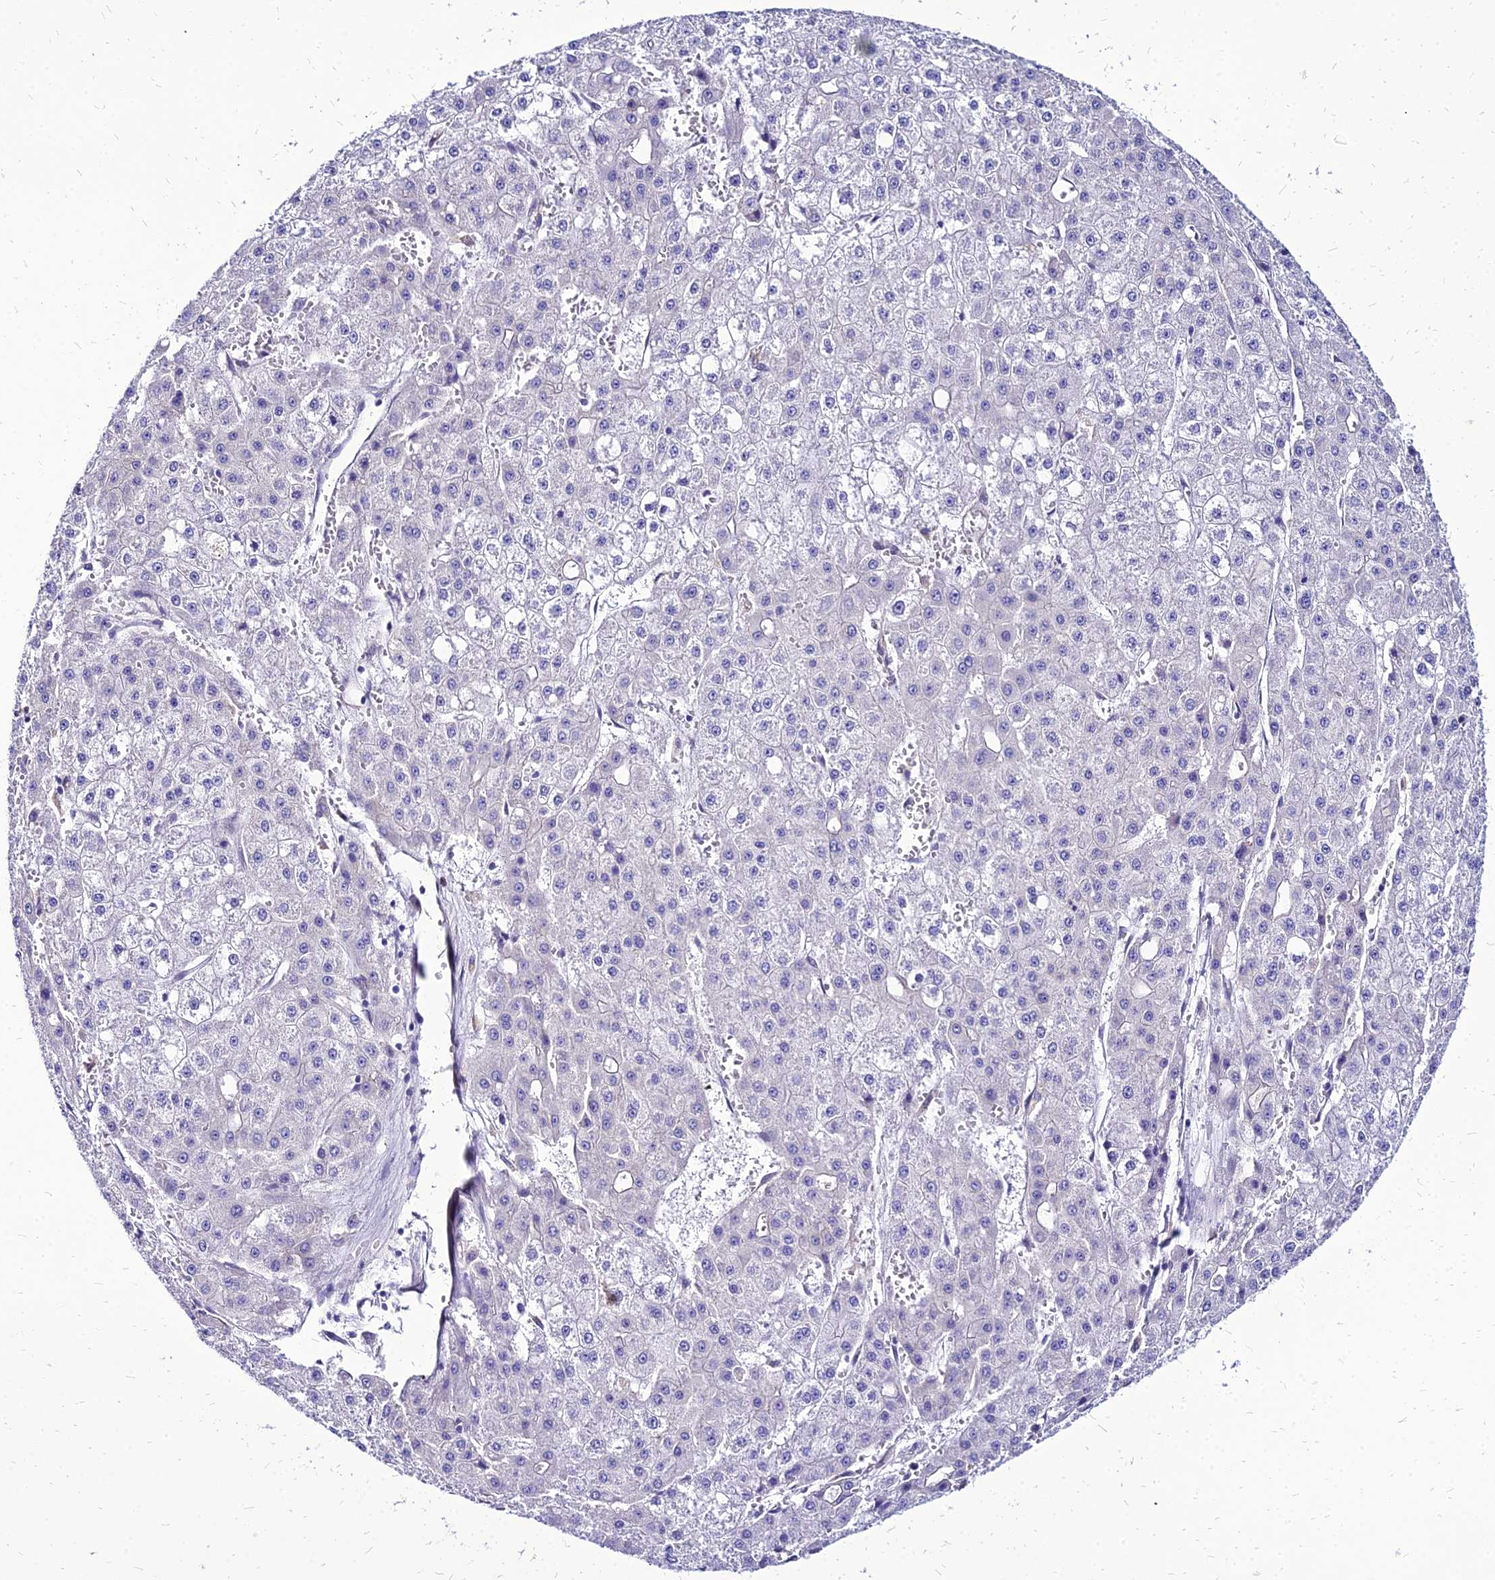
{"staining": {"intensity": "negative", "quantity": "none", "location": "none"}, "tissue": "liver cancer", "cell_type": "Tumor cells", "image_type": "cancer", "snomed": [{"axis": "morphology", "description": "Carcinoma, Hepatocellular, NOS"}, {"axis": "topography", "description": "Liver"}], "caption": "Human liver cancer stained for a protein using IHC reveals no staining in tumor cells.", "gene": "YEATS2", "patient": {"sex": "male", "age": 47}}